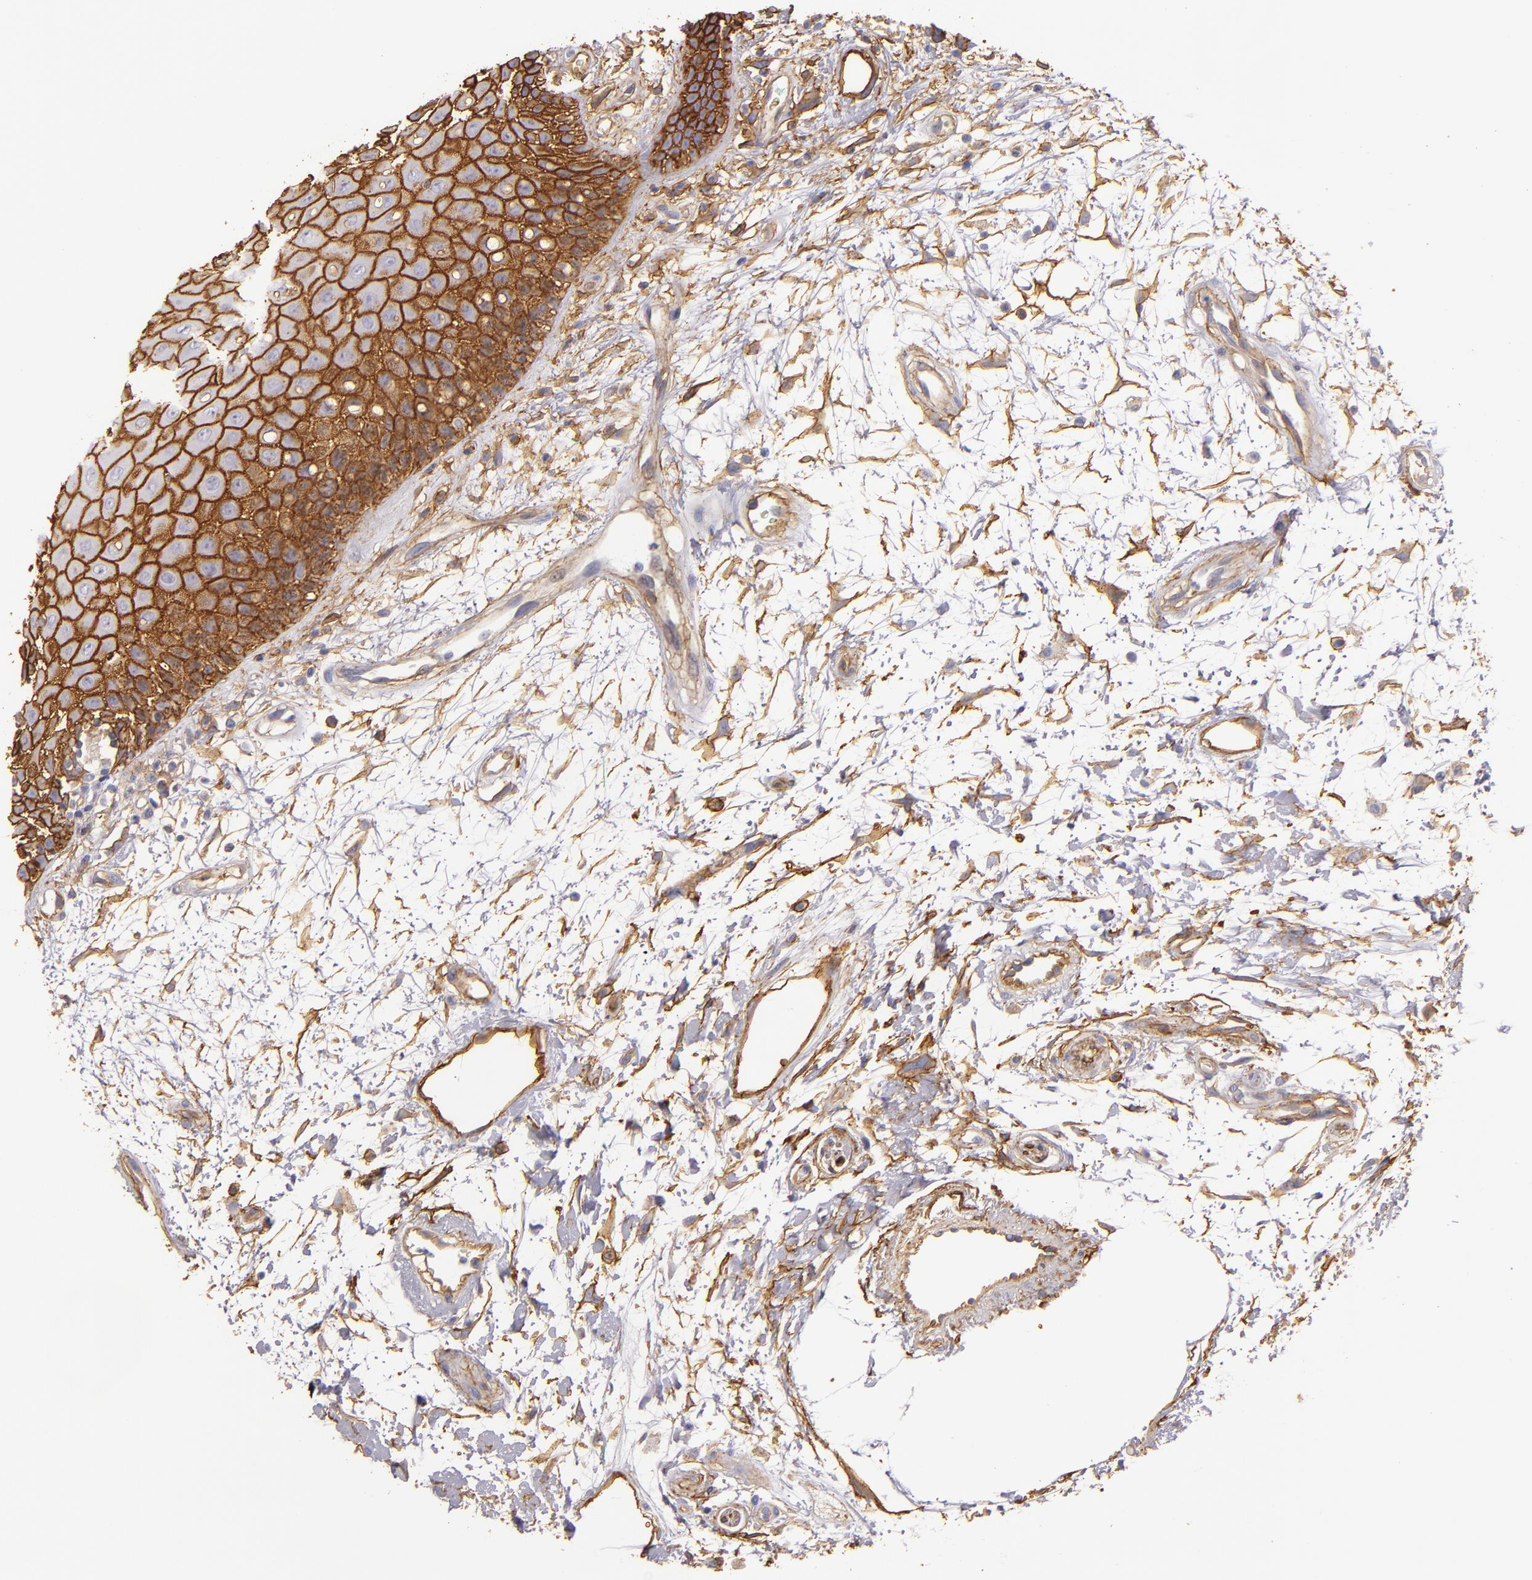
{"staining": {"intensity": "strong", "quantity": ">75%", "location": "cytoplasmic/membranous"}, "tissue": "oral mucosa", "cell_type": "Squamous epithelial cells", "image_type": "normal", "snomed": [{"axis": "morphology", "description": "Normal tissue, NOS"}, {"axis": "morphology", "description": "Squamous cell carcinoma, NOS"}, {"axis": "topography", "description": "Skeletal muscle"}, {"axis": "topography", "description": "Oral tissue"}, {"axis": "topography", "description": "Head-Neck"}], "caption": "Oral mucosa stained with a brown dye shows strong cytoplasmic/membranous positive expression in approximately >75% of squamous epithelial cells.", "gene": "CD9", "patient": {"sex": "female", "age": 84}}